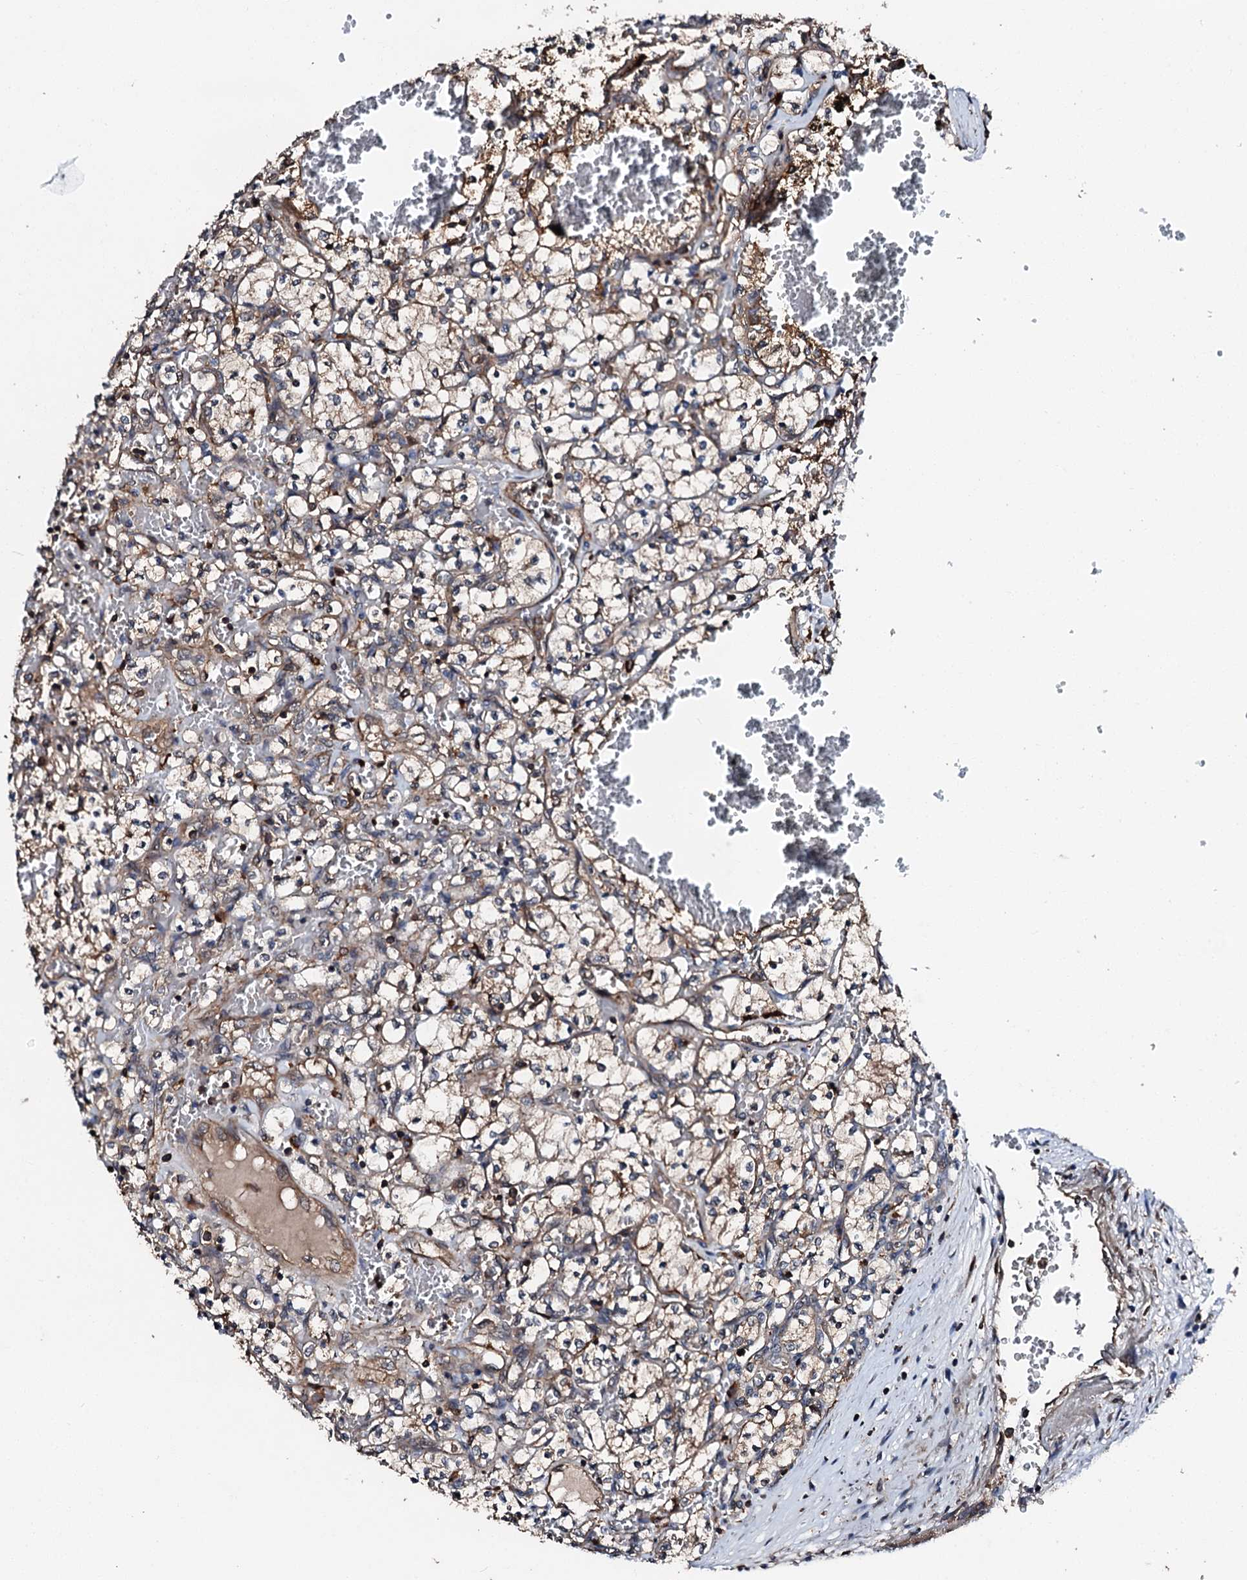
{"staining": {"intensity": "moderate", "quantity": "25%-75%", "location": "cytoplasmic/membranous"}, "tissue": "renal cancer", "cell_type": "Tumor cells", "image_type": "cancer", "snomed": [{"axis": "morphology", "description": "Adenocarcinoma, NOS"}, {"axis": "topography", "description": "Kidney"}], "caption": "Human renal adenocarcinoma stained with a brown dye exhibits moderate cytoplasmic/membranous positive positivity in approximately 25%-75% of tumor cells.", "gene": "FGD4", "patient": {"sex": "female", "age": 69}}